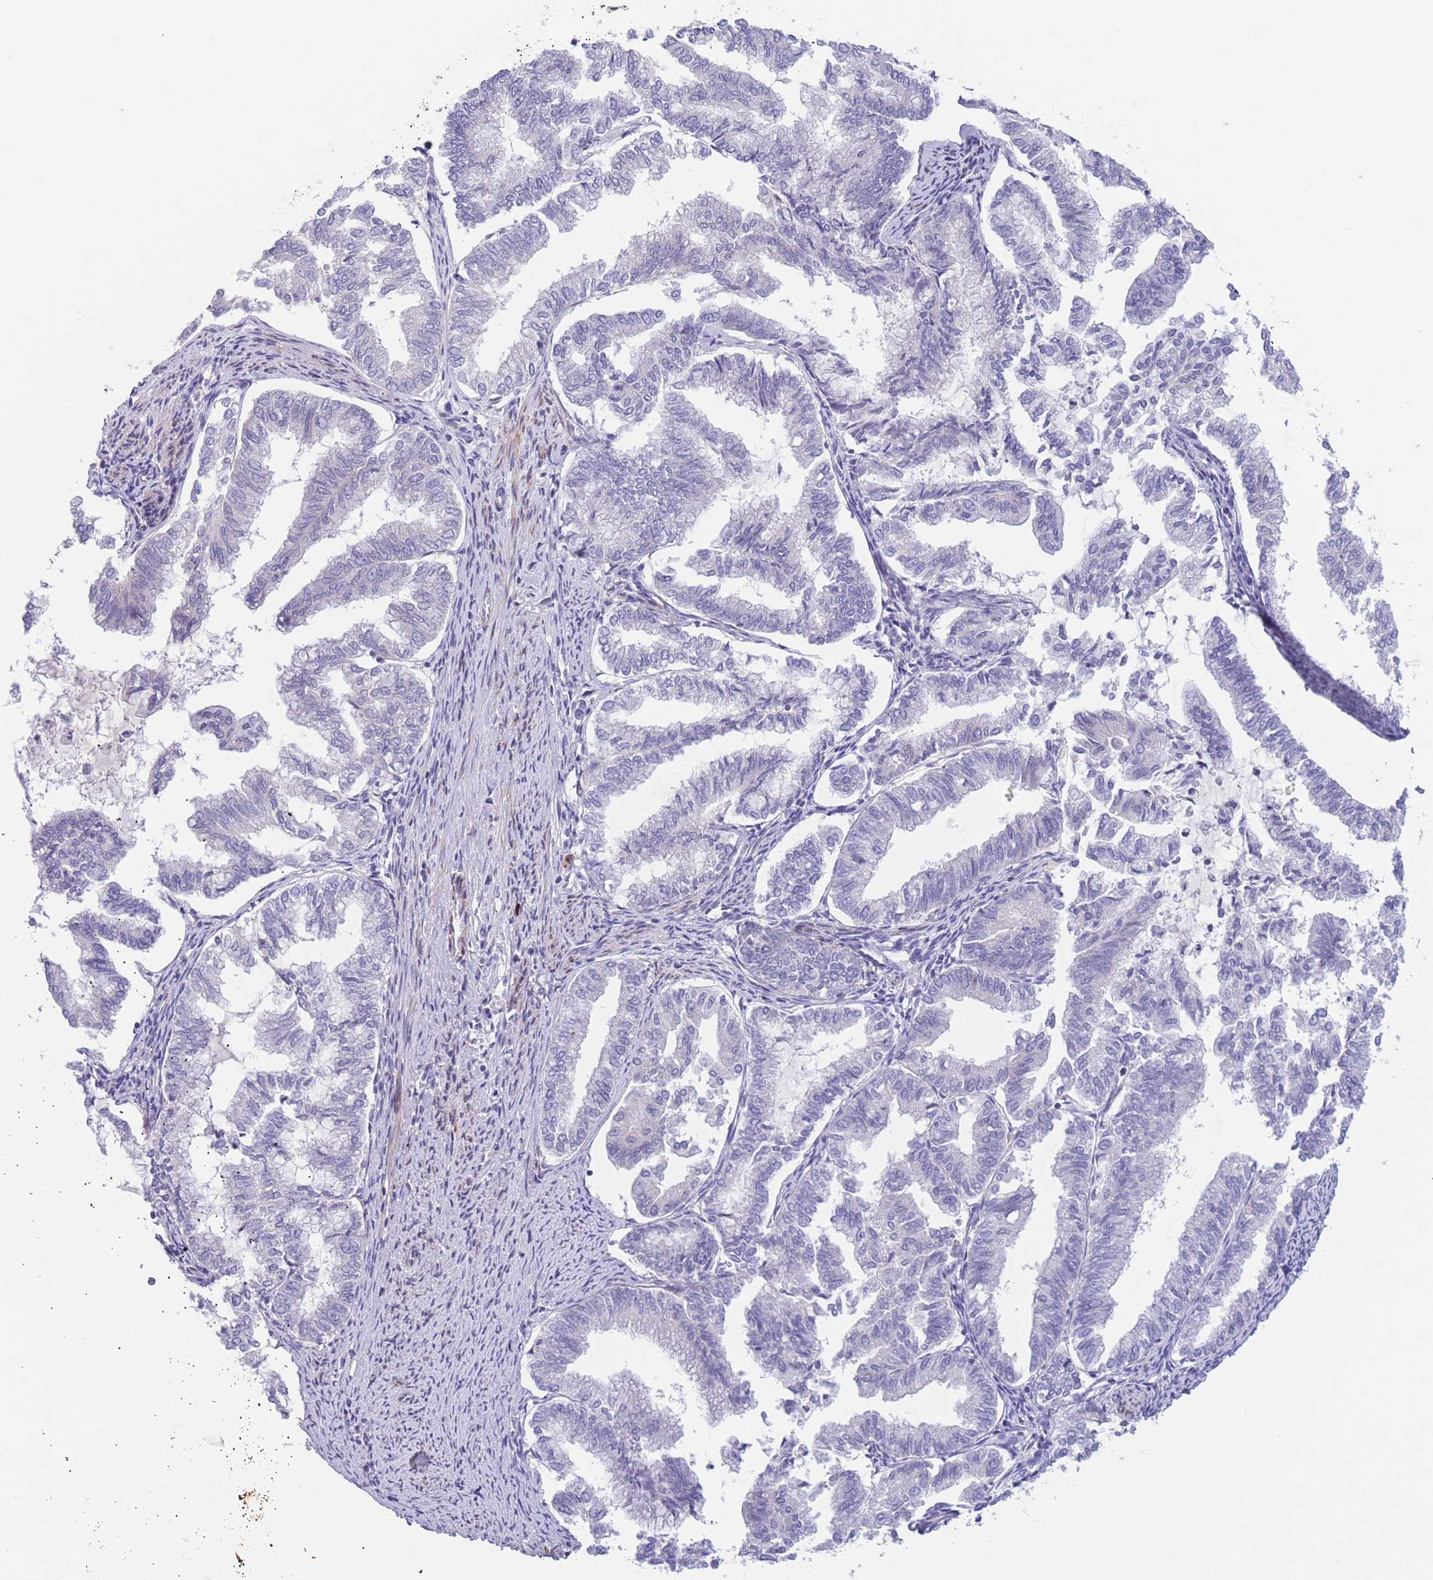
{"staining": {"intensity": "negative", "quantity": "none", "location": "none"}, "tissue": "endometrial cancer", "cell_type": "Tumor cells", "image_type": "cancer", "snomed": [{"axis": "morphology", "description": "Adenocarcinoma, NOS"}, {"axis": "topography", "description": "Endometrium"}], "caption": "This is an immunohistochemistry (IHC) histopathology image of human endometrial cancer (adenocarcinoma). There is no positivity in tumor cells.", "gene": "C9orf152", "patient": {"sex": "female", "age": 79}}